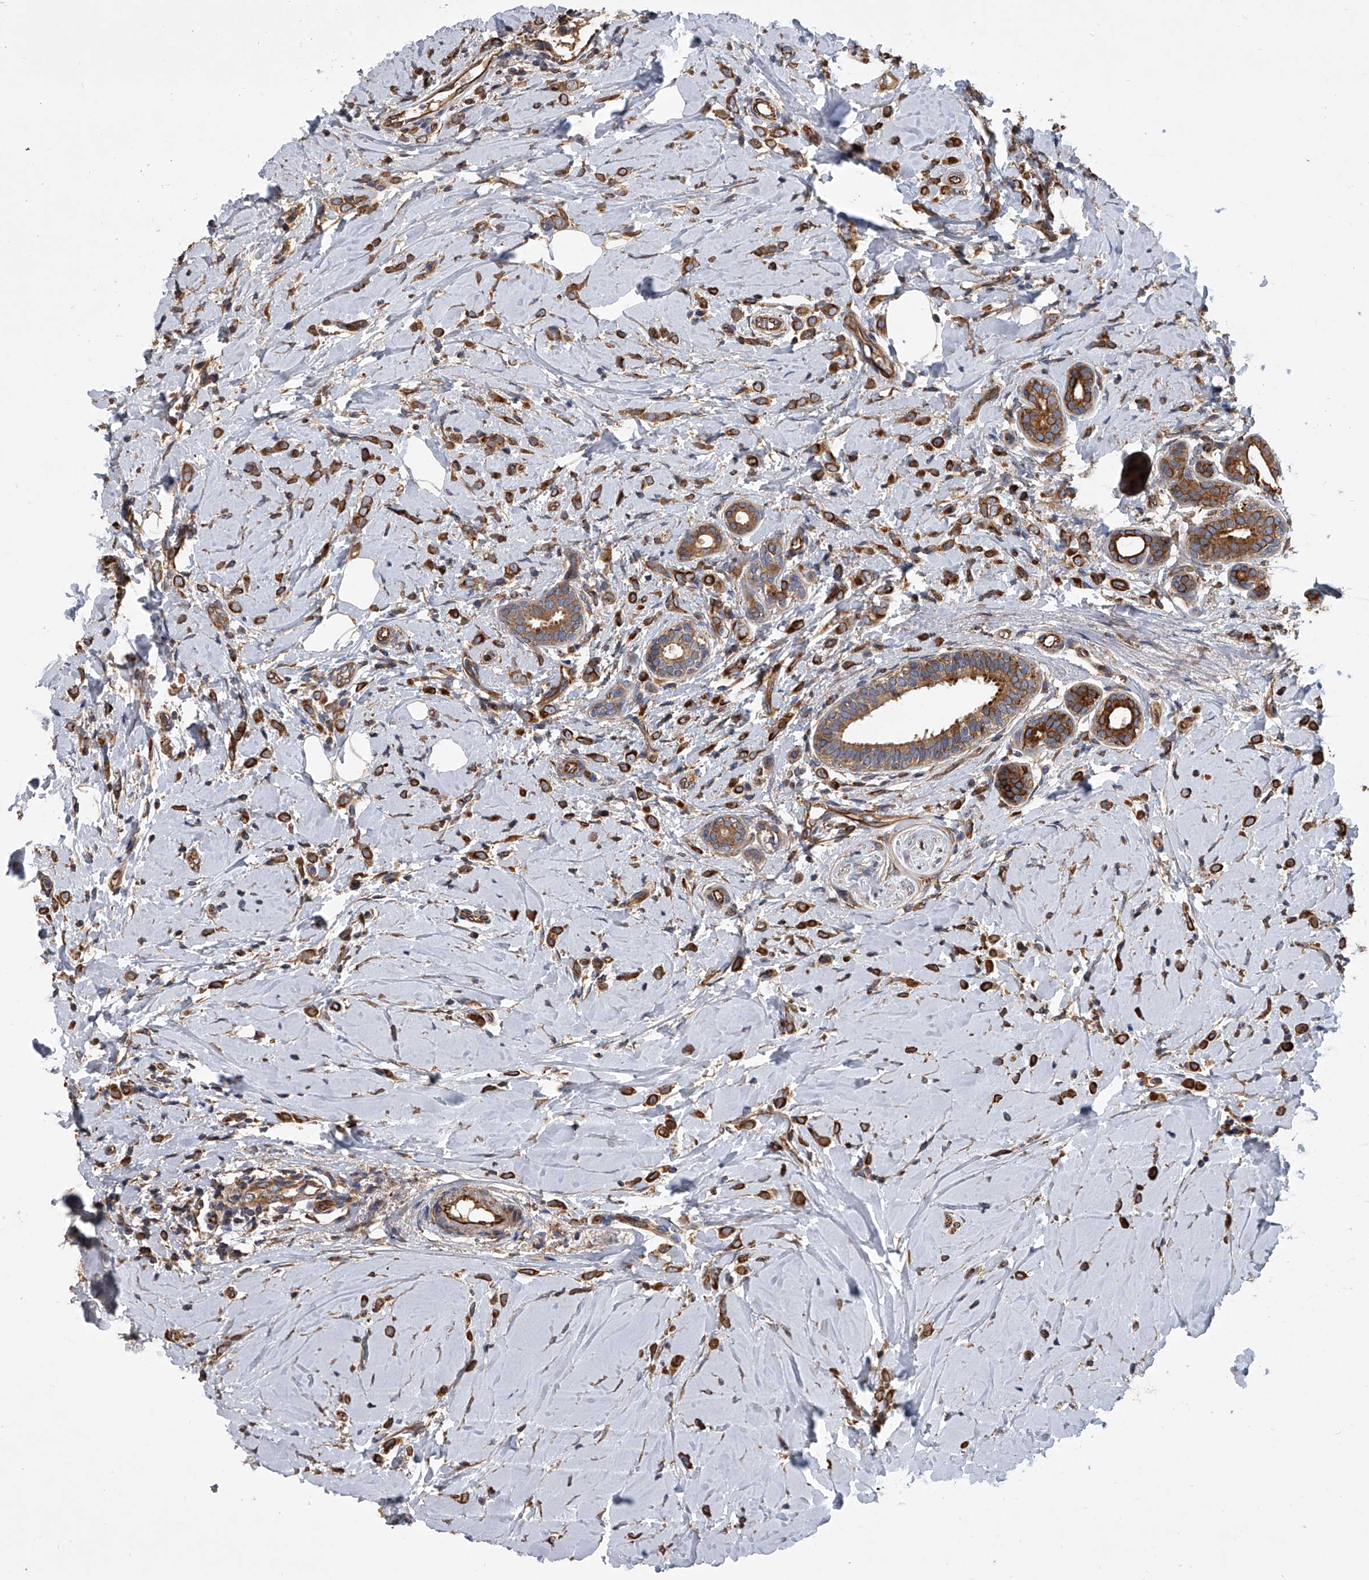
{"staining": {"intensity": "strong", "quantity": "25%-75%", "location": "cytoplasmic/membranous"}, "tissue": "breast cancer", "cell_type": "Tumor cells", "image_type": "cancer", "snomed": [{"axis": "morphology", "description": "Lobular carcinoma"}, {"axis": "topography", "description": "Breast"}], "caption": "A micrograph showing strong cytoplasmic/membranous staining in approximately 25%-75% of tumor cells in breast lobular carcinoma, as visualized by brown immunohistochemical staining.", "gene": "EXOC4", "patient": {"sex": "female", "age": 47}}